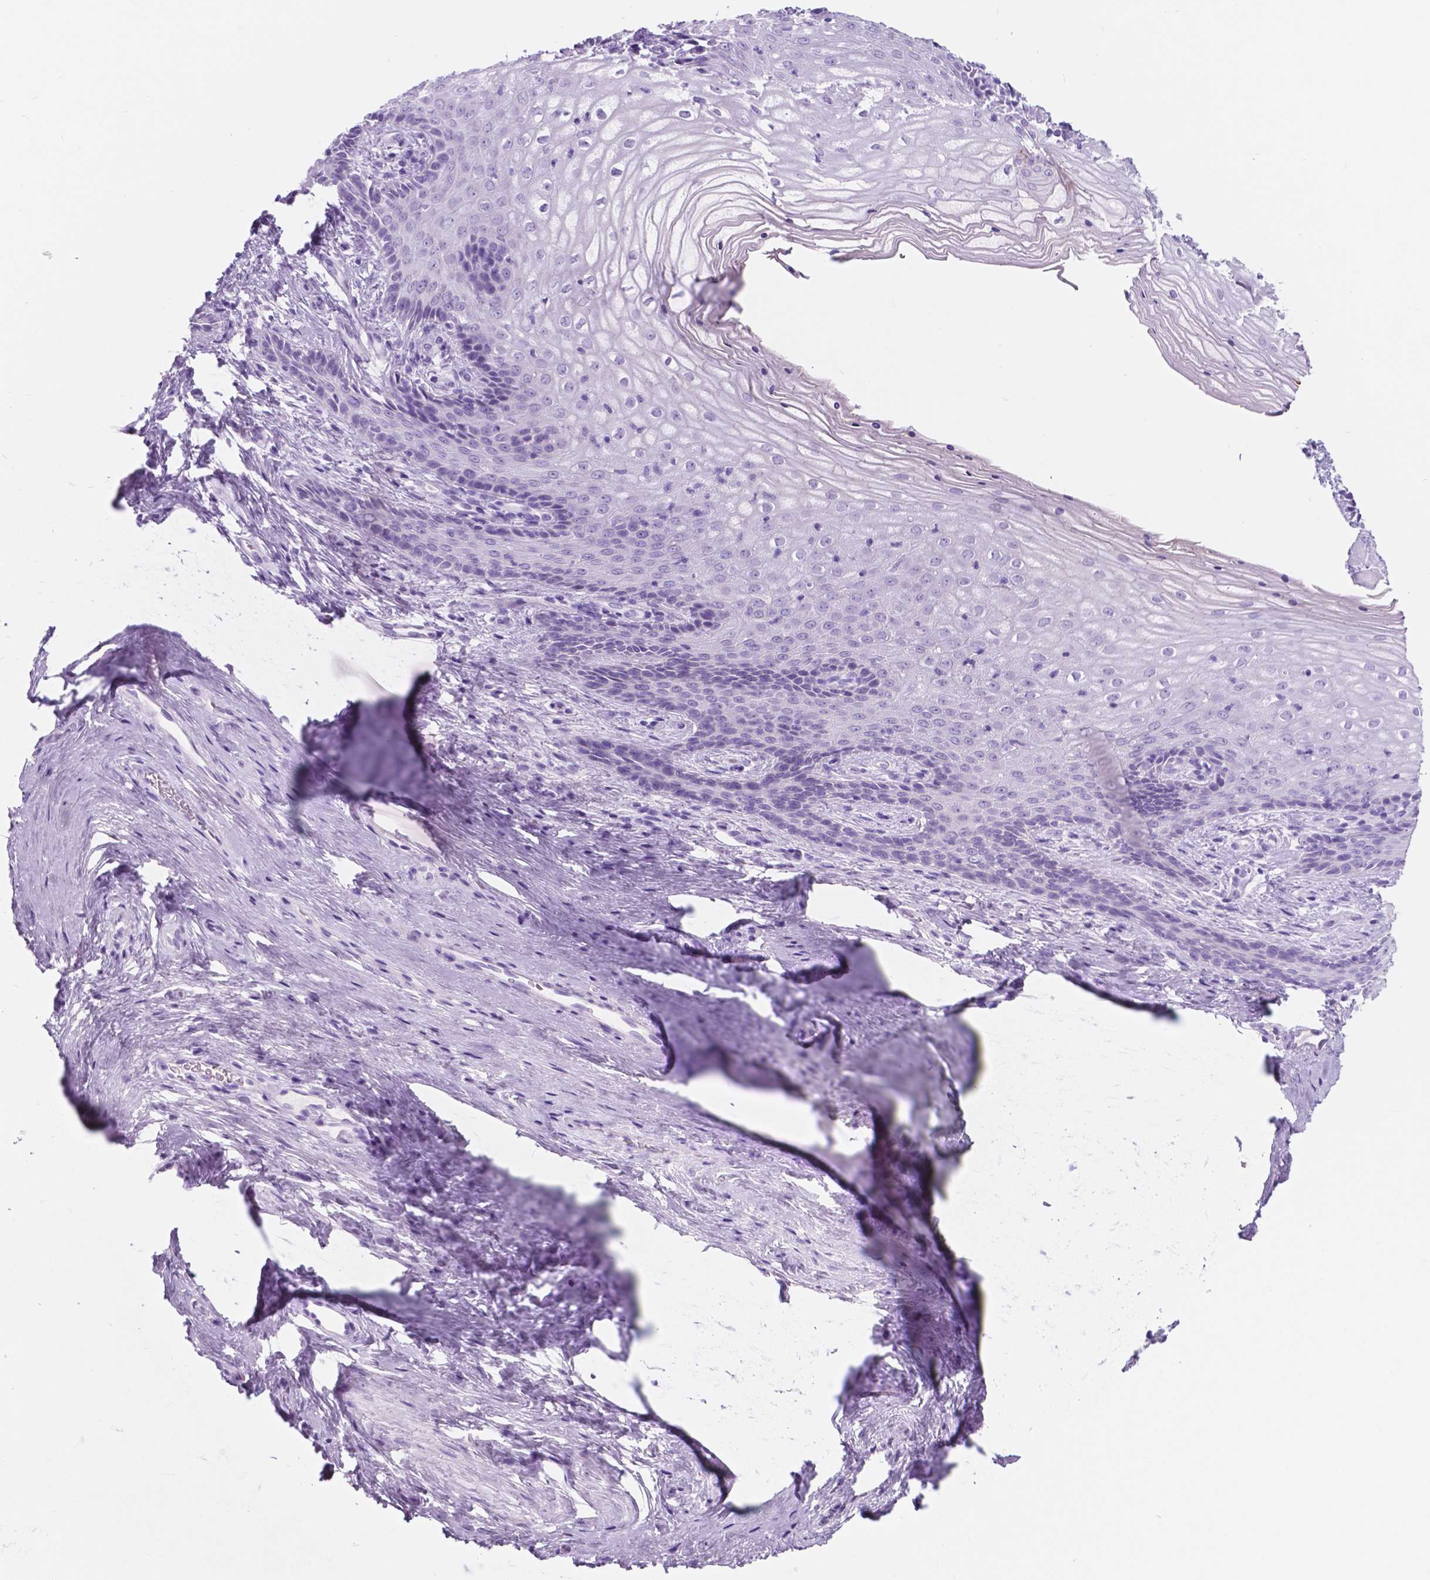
{"staining": {"intensity": "negative", "quantity": "none", "location": "none"}, "tissue": "vagina", "cell_type": "Squamous epithelial cells", "image_type": "normal", "snomed": [{"axis": "morphology", "description": "Normal tissue, NOS"}, {"axis": "topography", "description": "Vagina"}], "caption": "IHC of normal human vagina demonstrates no positivity in squamous epithelial cells.", "gene": "CUZD1", "patient": {"sex": "female", "age": 45}}